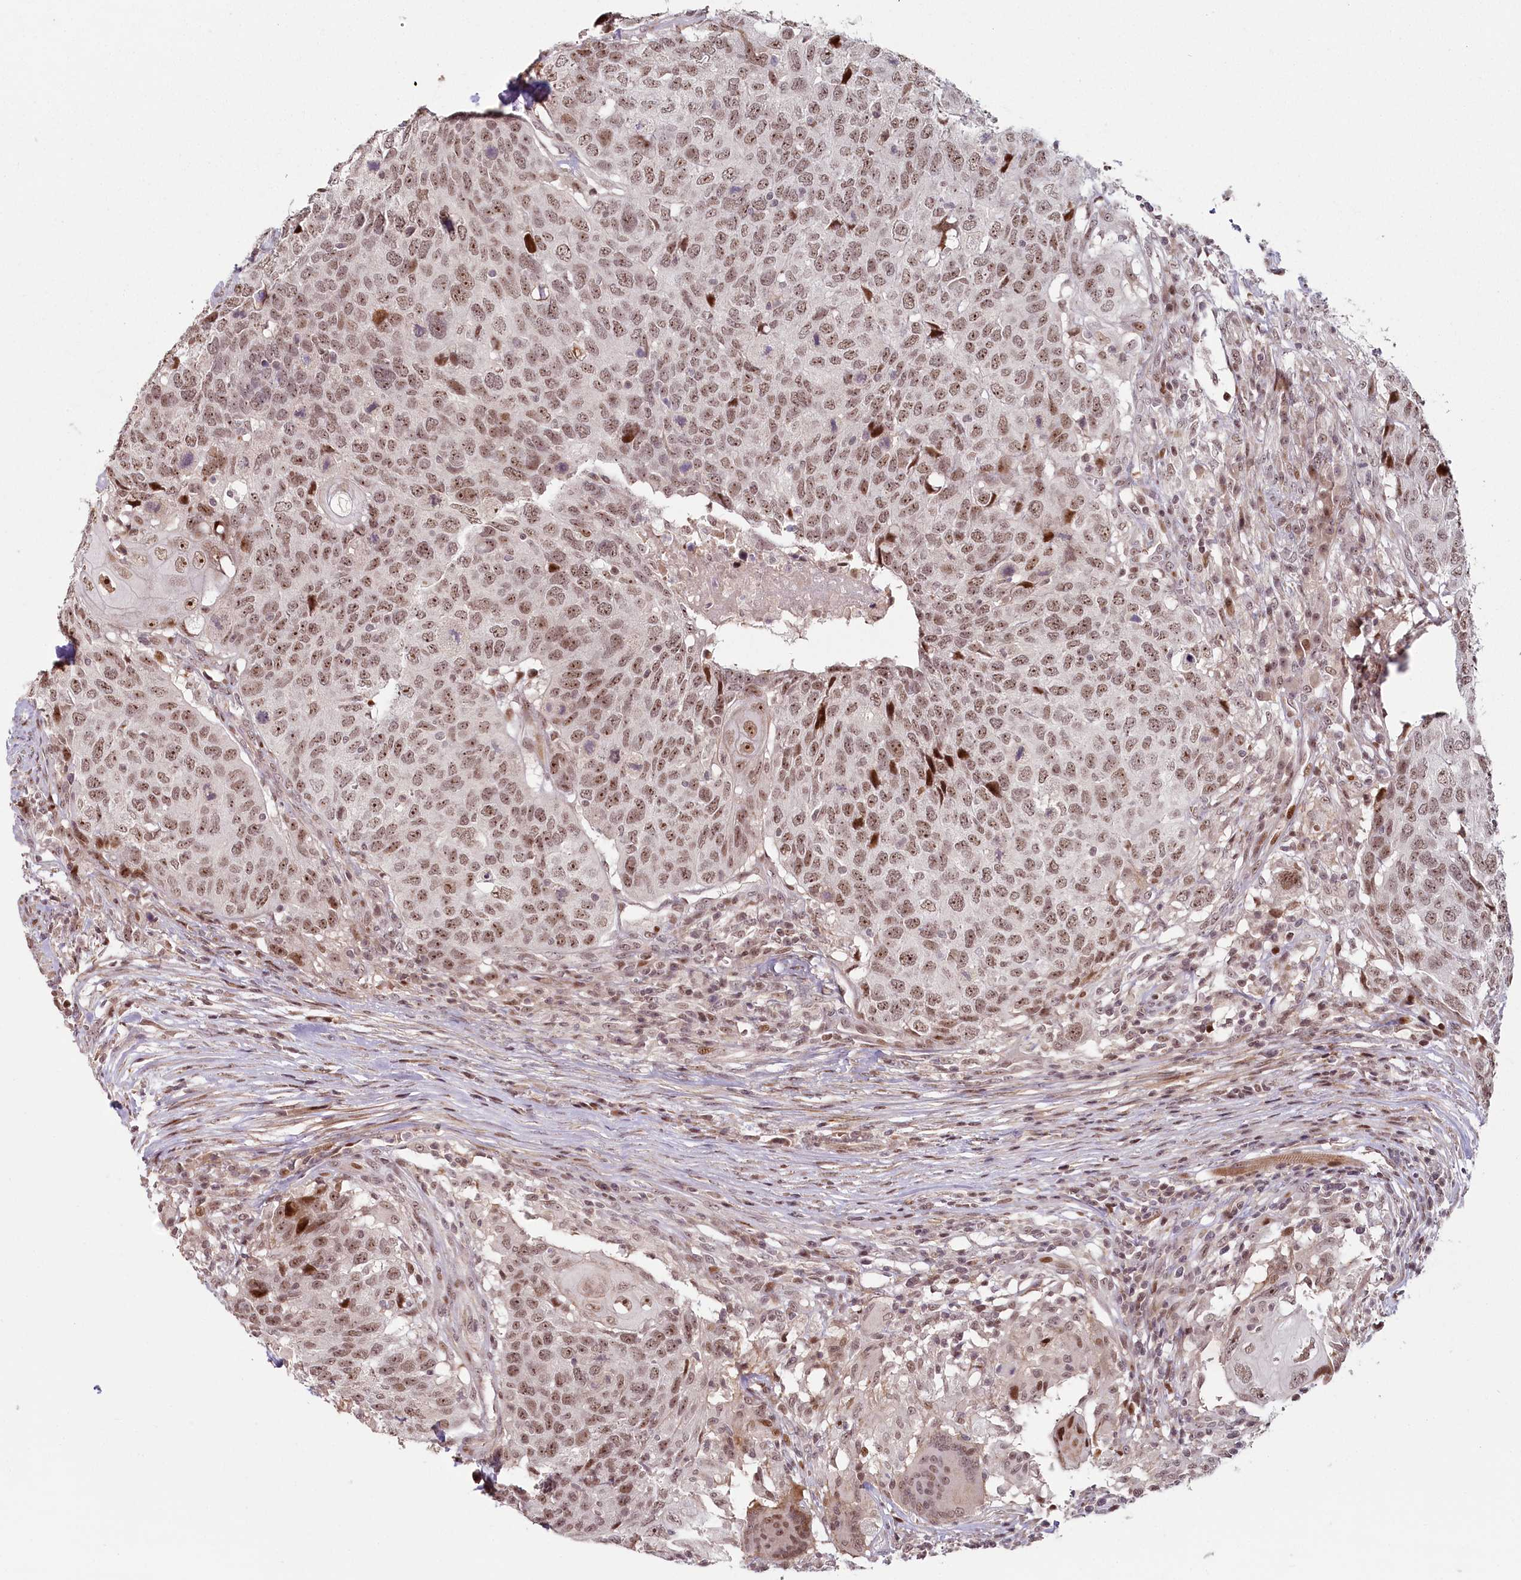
{"staining": {"intensity": "moderate", "quantity": ">75%", "location": "nuclear"}, "tissue": "head and neck cancer", "cell_type": "Tumor cells", "image_type": "cancer", "snomed": [{"axis": "morphology", "description": "Squamous cell carcinoma, NOS"}, {"axis": "topography", "description": "Head-Neck"}], "caption": "Immunohistochemistry of head and neck cancer demonstrates medium levels of moderate nuclear positivity in about >75% of tumor cells.", "gene": "FAM204A", "patient": {"sex": "male", "age": 66}}